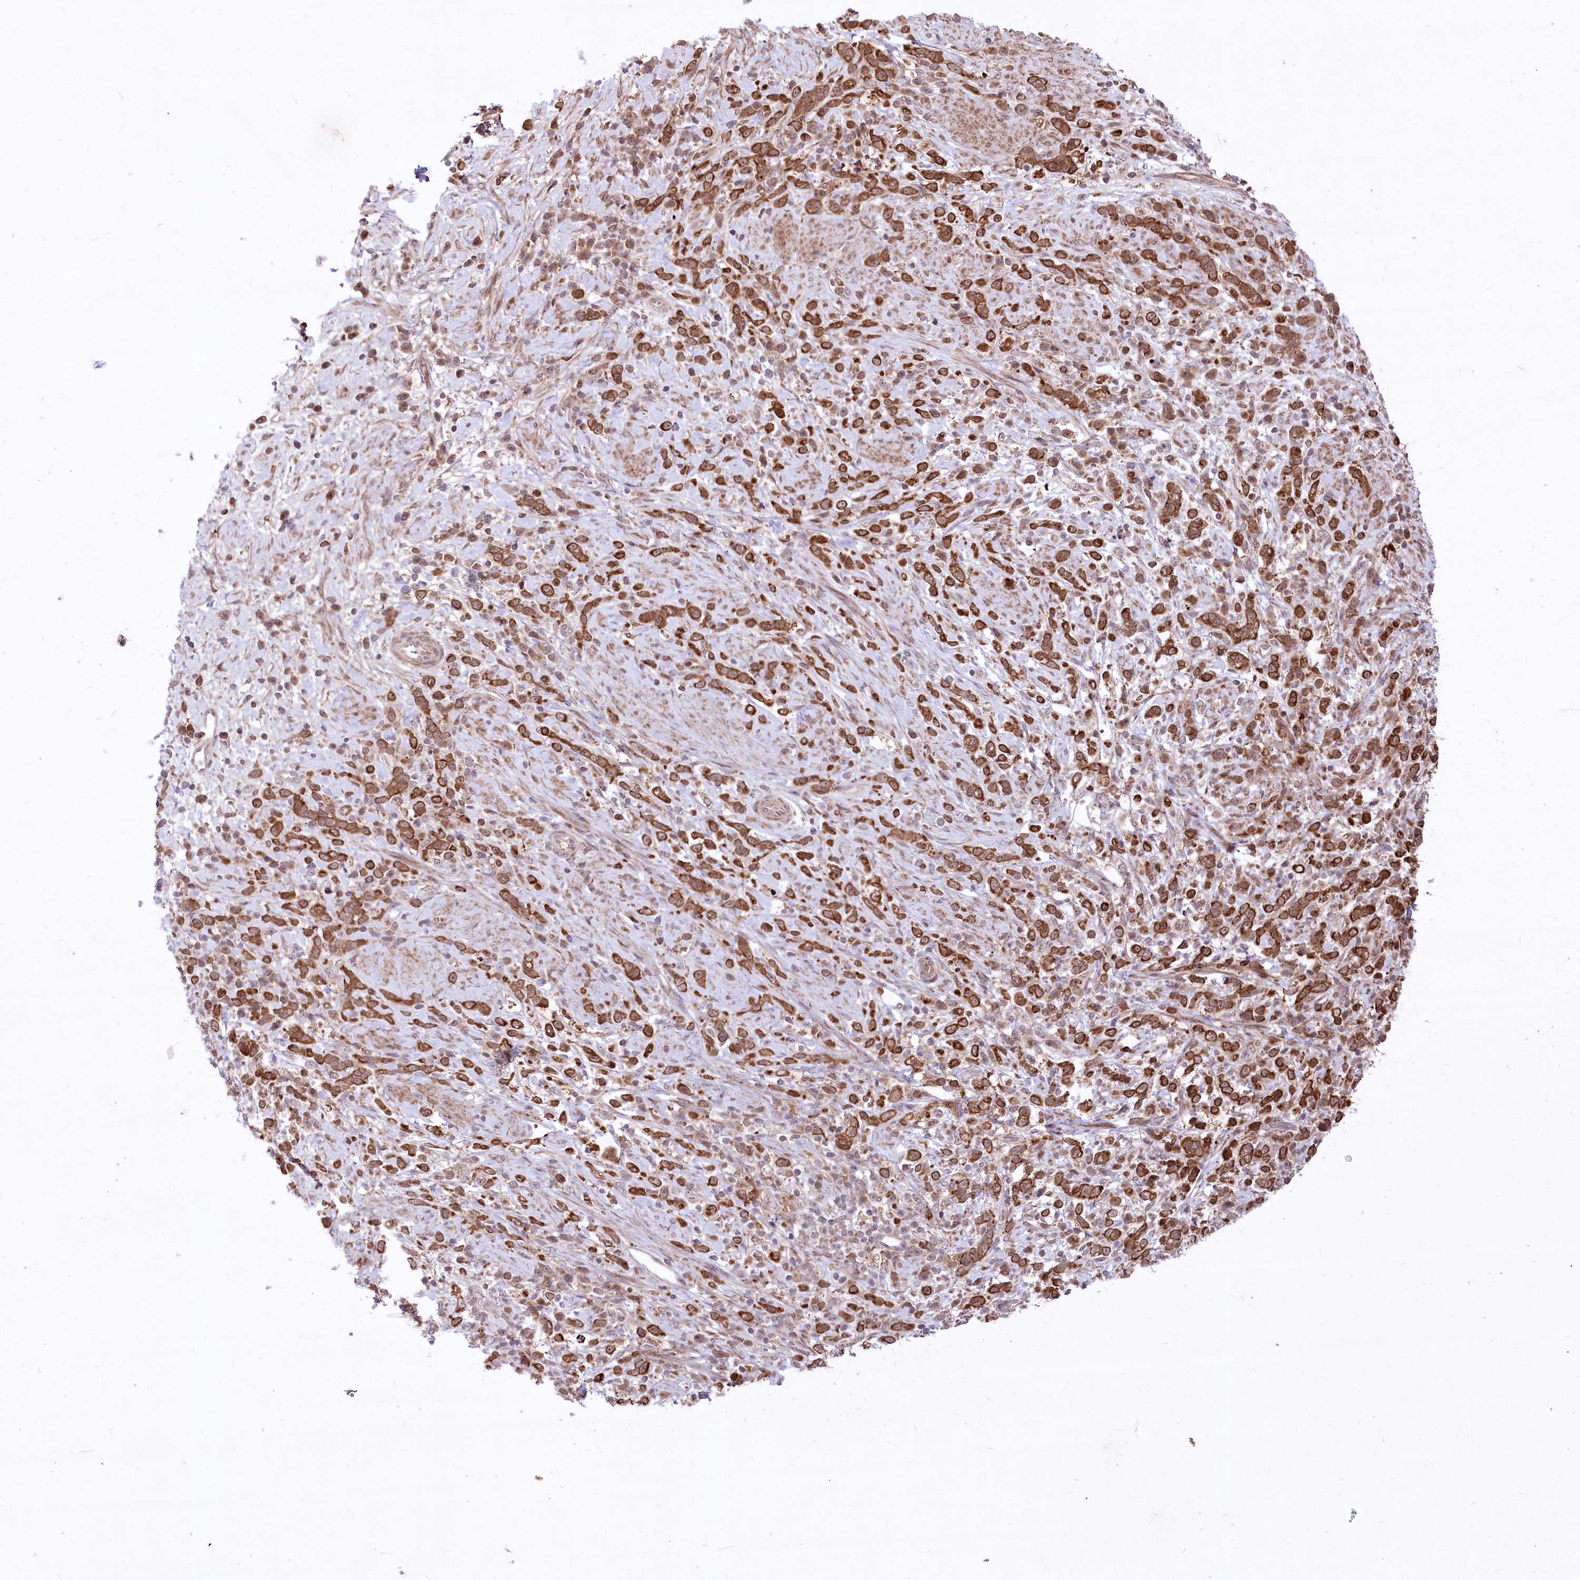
{"staining": {"intensity": "strong", "quantity": ">75%", "location": "cytoplasmic/membranous"}, "tissue": "stomach cancer", "cell_type": "Tumor cells", "image_type": "cancer", "snomed": [{"axis": "morphology", "description": "Adenocarcinoma, NOS"}, {"axis": "topography", "description": "Stomach"}], "caption": "A micrograph showing strong cytoplasmic/membranous staining in about >75% of tumor cells in stomach adenocarcinoma, as visualized by brown immunohistochemical staining.", "gene": "HELT", "patient": {"sex": "female", "age": 60}}